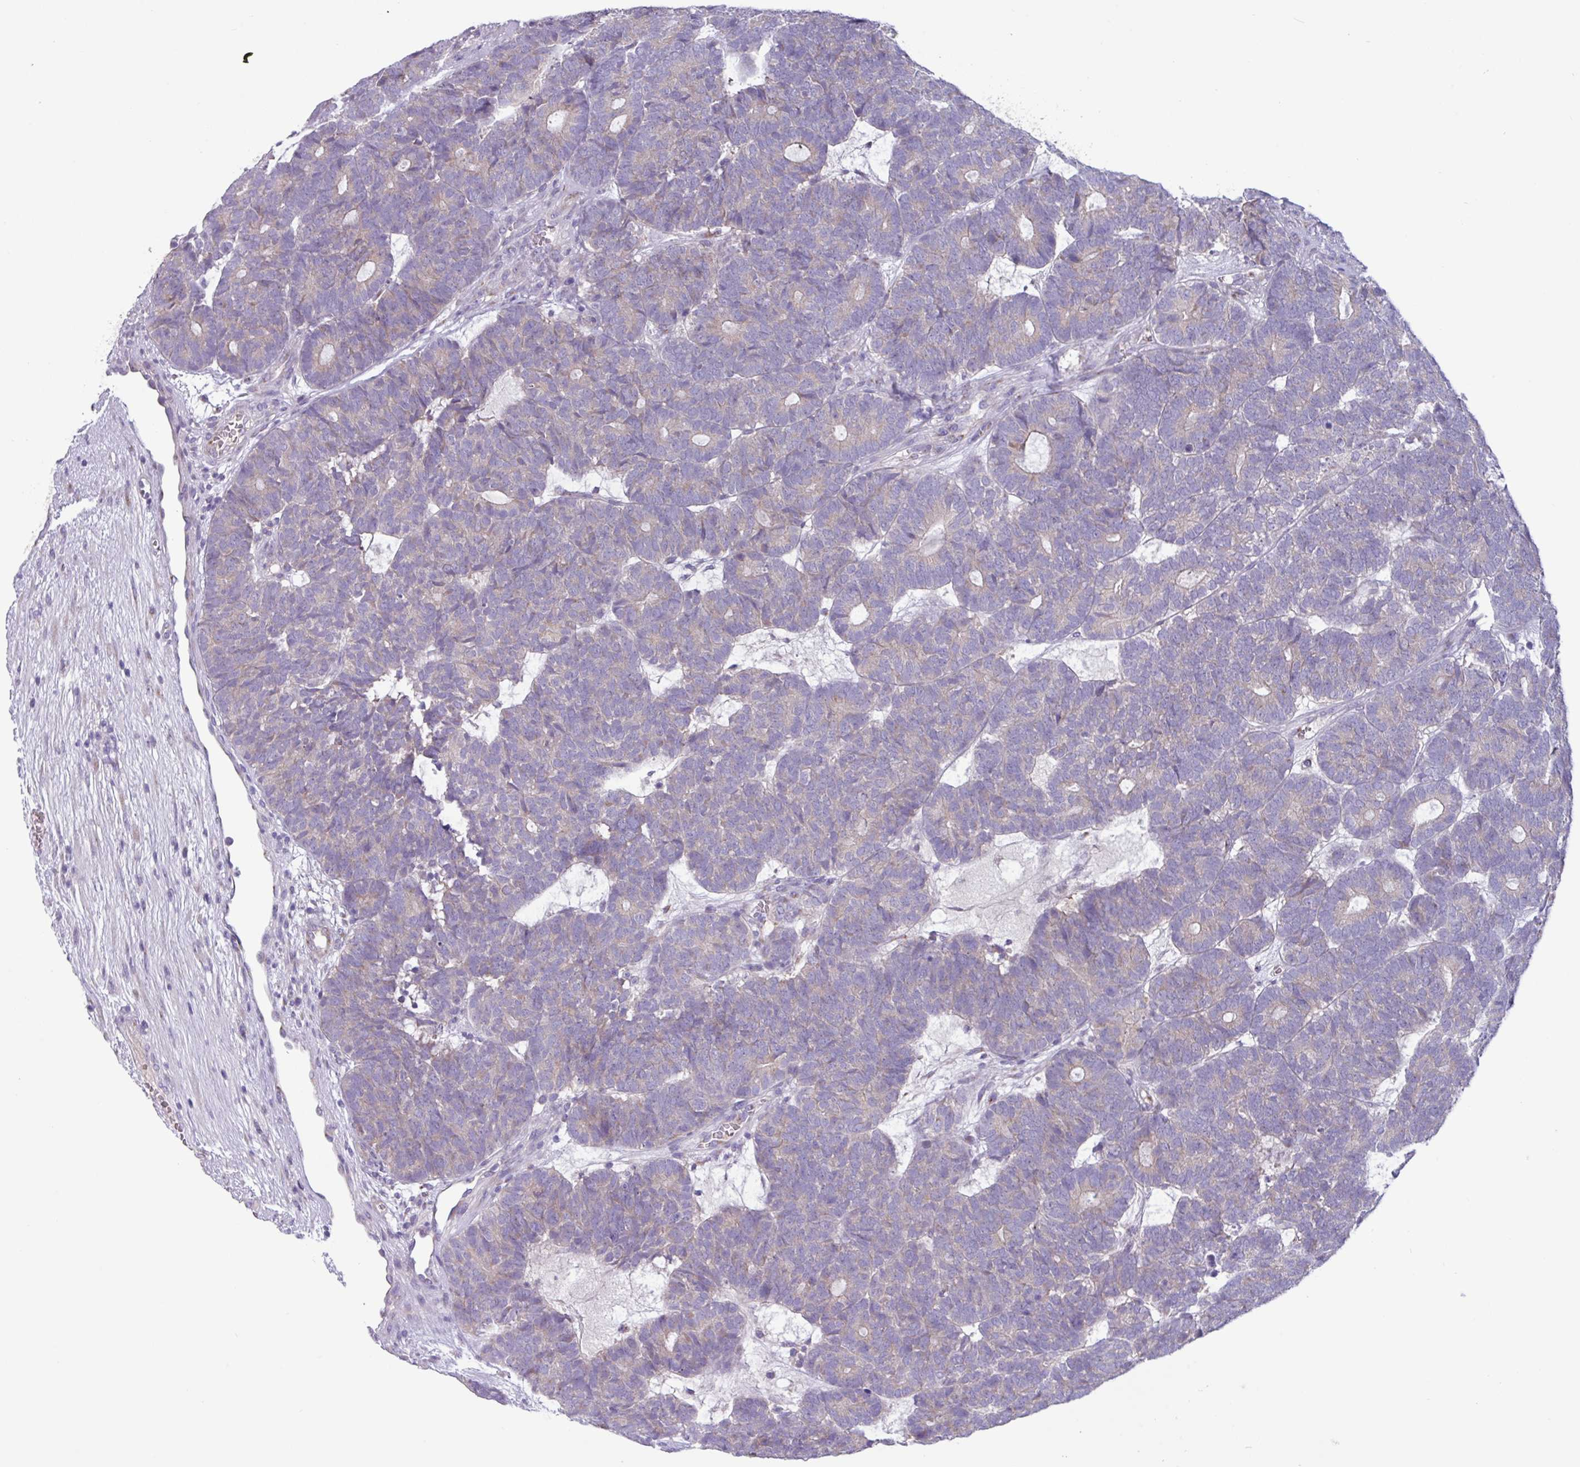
{"staining": {"intensity": "weak", "quantity": "25%-75%", "location": "cytoplasmic/membranous"}, "tissue": "thyroid cancer", "cell_type": "Tumor cells", "image_type": "cancer", "snomed": [{"axis": "morphology", "description": "Follicular adenoma carcinoma, NOS"}, {"axis": "topography", "description": "Thyroid gland"}], "caption": "Tumor cells reveal low levels of weak cytoplasmic/membranous staining in about 25%-75% of cells in human follicular adenoma carcinoma (thyroid).", "gene": "STIMATE", "patient": {"sex": "female", "age": 63}}